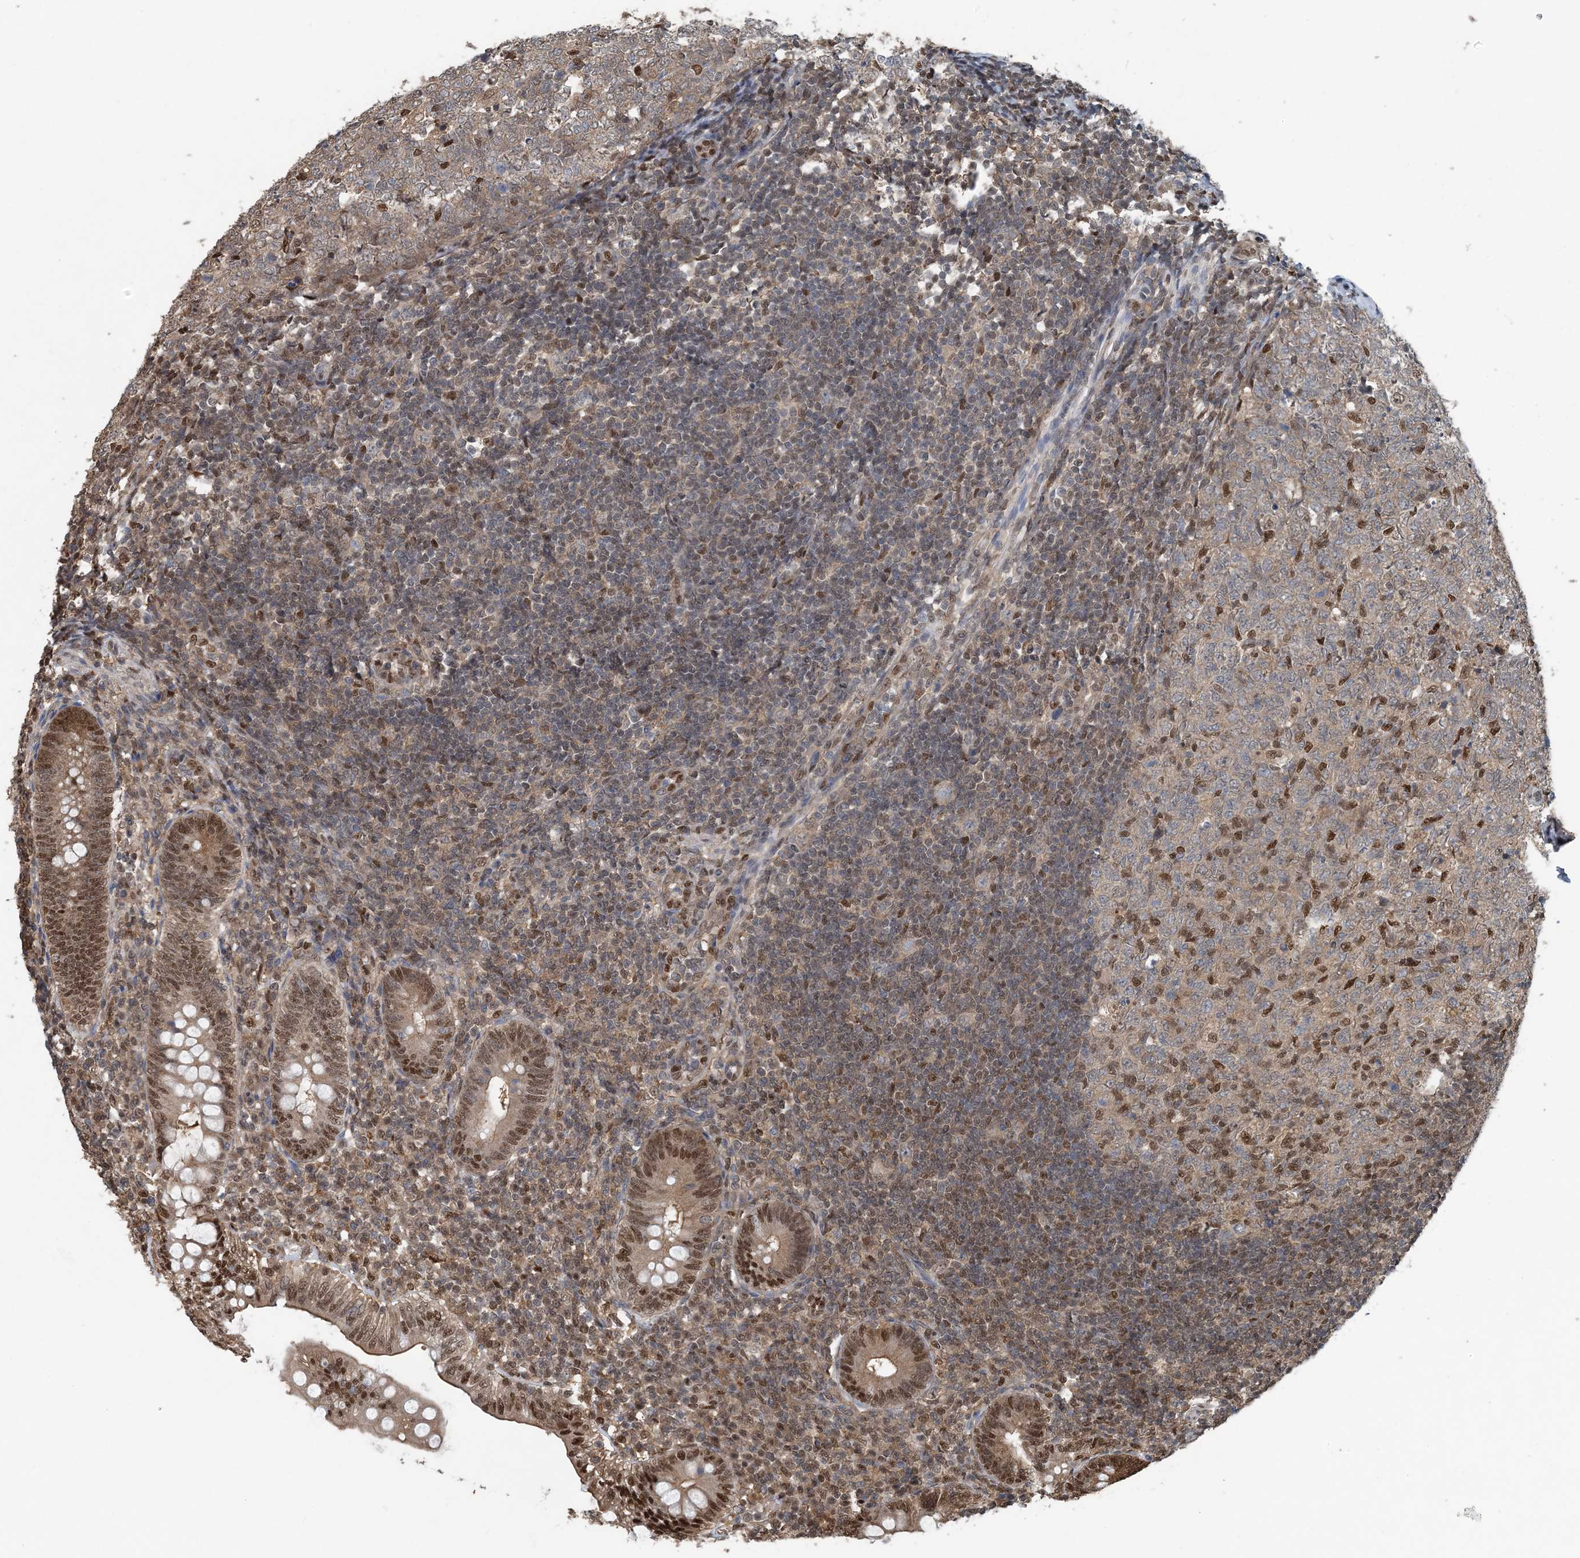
{"staining": {"intensity": "strong", "quantity": ">75%", "location": "nuclear"}, "tissue": "appendix", "cell_type": "Glandular cells", "image_type": "normal", "snomed": [{"axis": "morphology", "description": "Normal tissue, NOS"}, {"axis": "topography", "description": "Appendix"}], "caption": "Glandular cells show high levels of strong nuclear expression in about >75% of cells in normal human appendix.", "gene": "HIKESHI", "patient": {"sex": "male", "age": 14}}